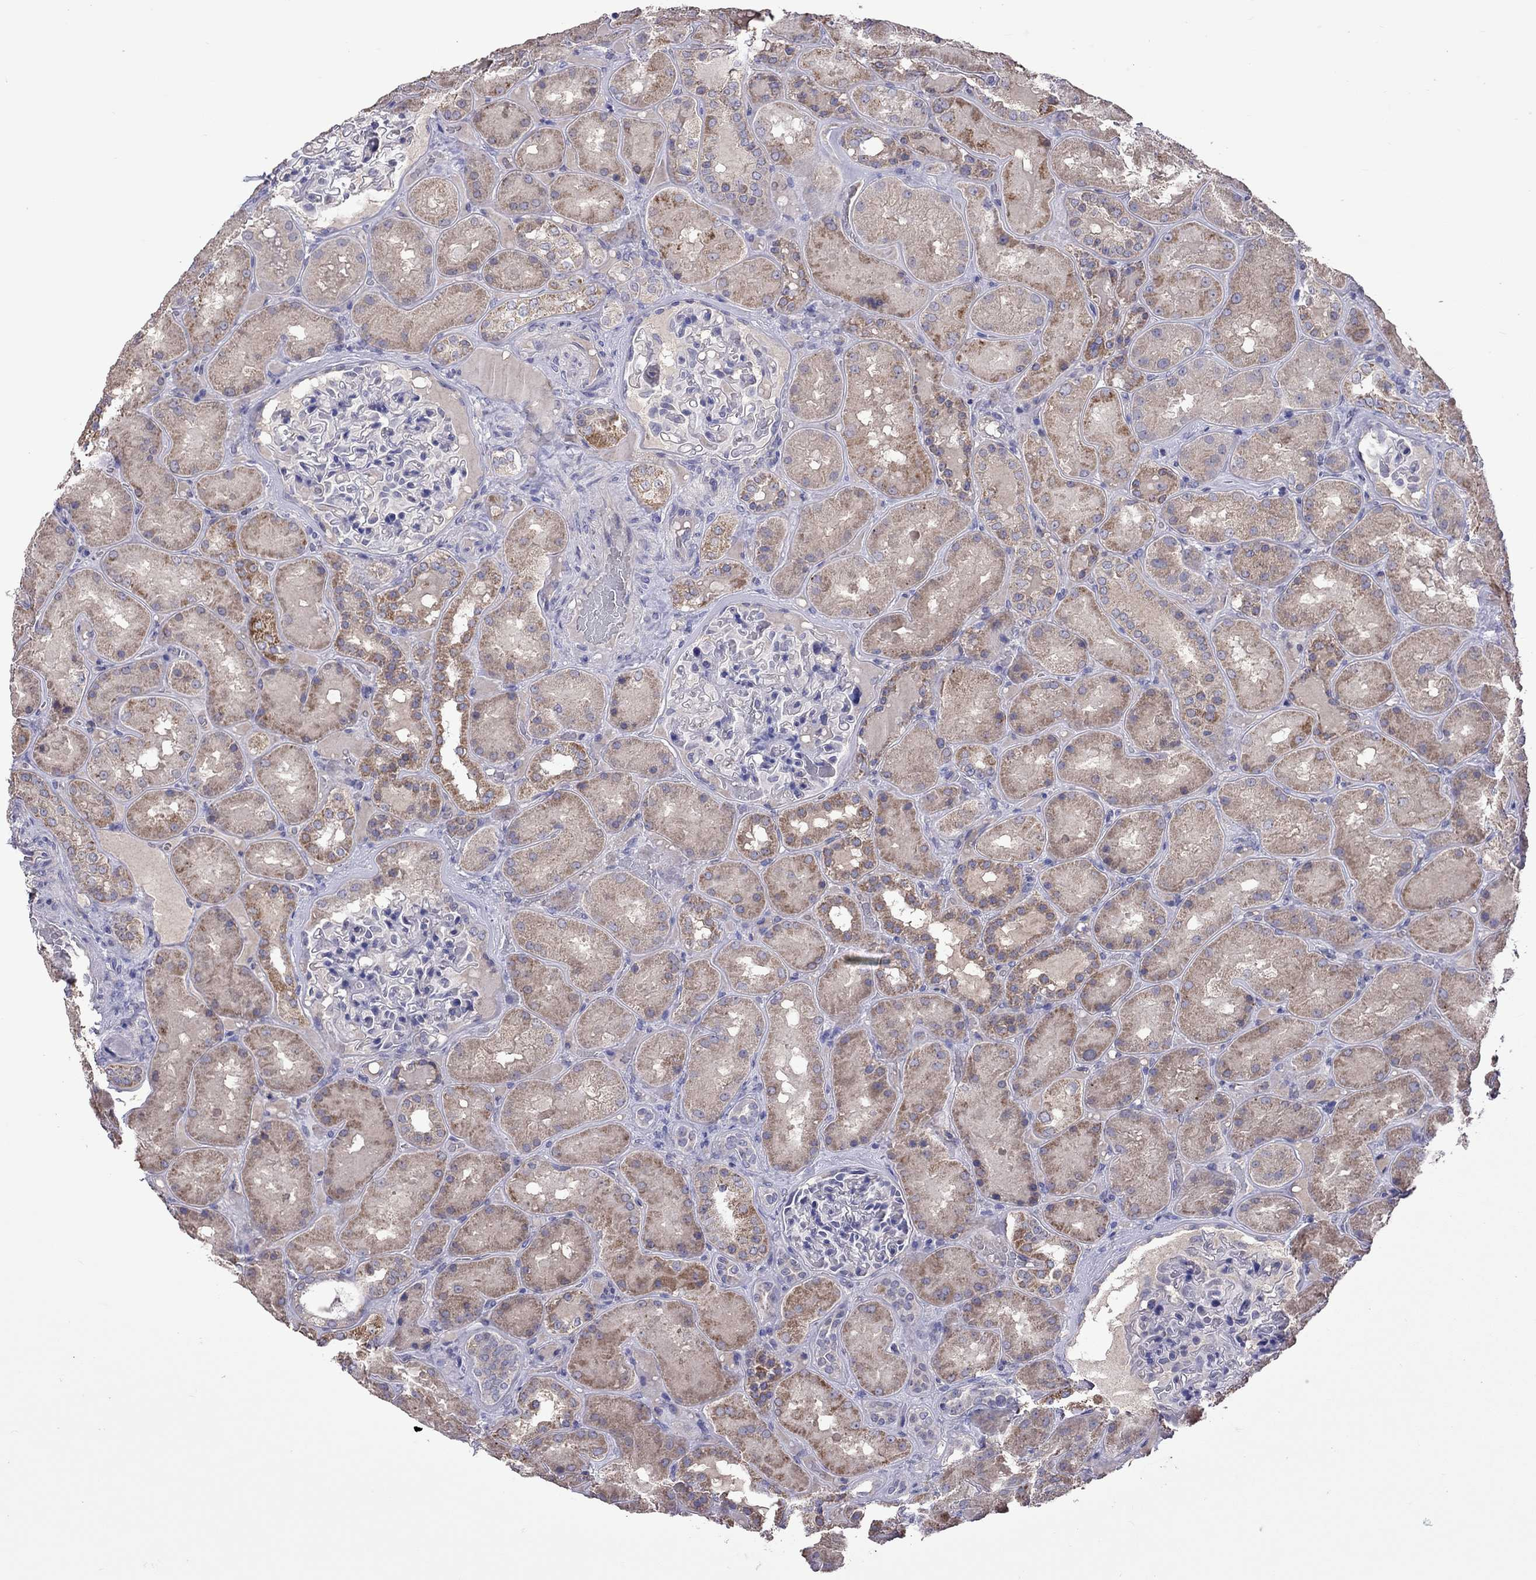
{"staining": {"intensity": "negative", "quantity": "none", "location": "none"}, "tissue": "kidney", "cell_type": "Cells in glomeruli", "image_type": "normal", "snomed": [{"axis": "morphology", "description": "Normal tissue, NOS"}, {"axis": "topography", "description": "Kidney"}], "caption": "Immunohistochemistry (IHC) of normal kidney displays no expression in cells in glomeruli. Brightfield microscopy of IHC stained with DAB (brown) and hematoxylin (blue), captured at high magnification.", "gene": "RTP5", "patient": {"sex": "male", "age": 73}}